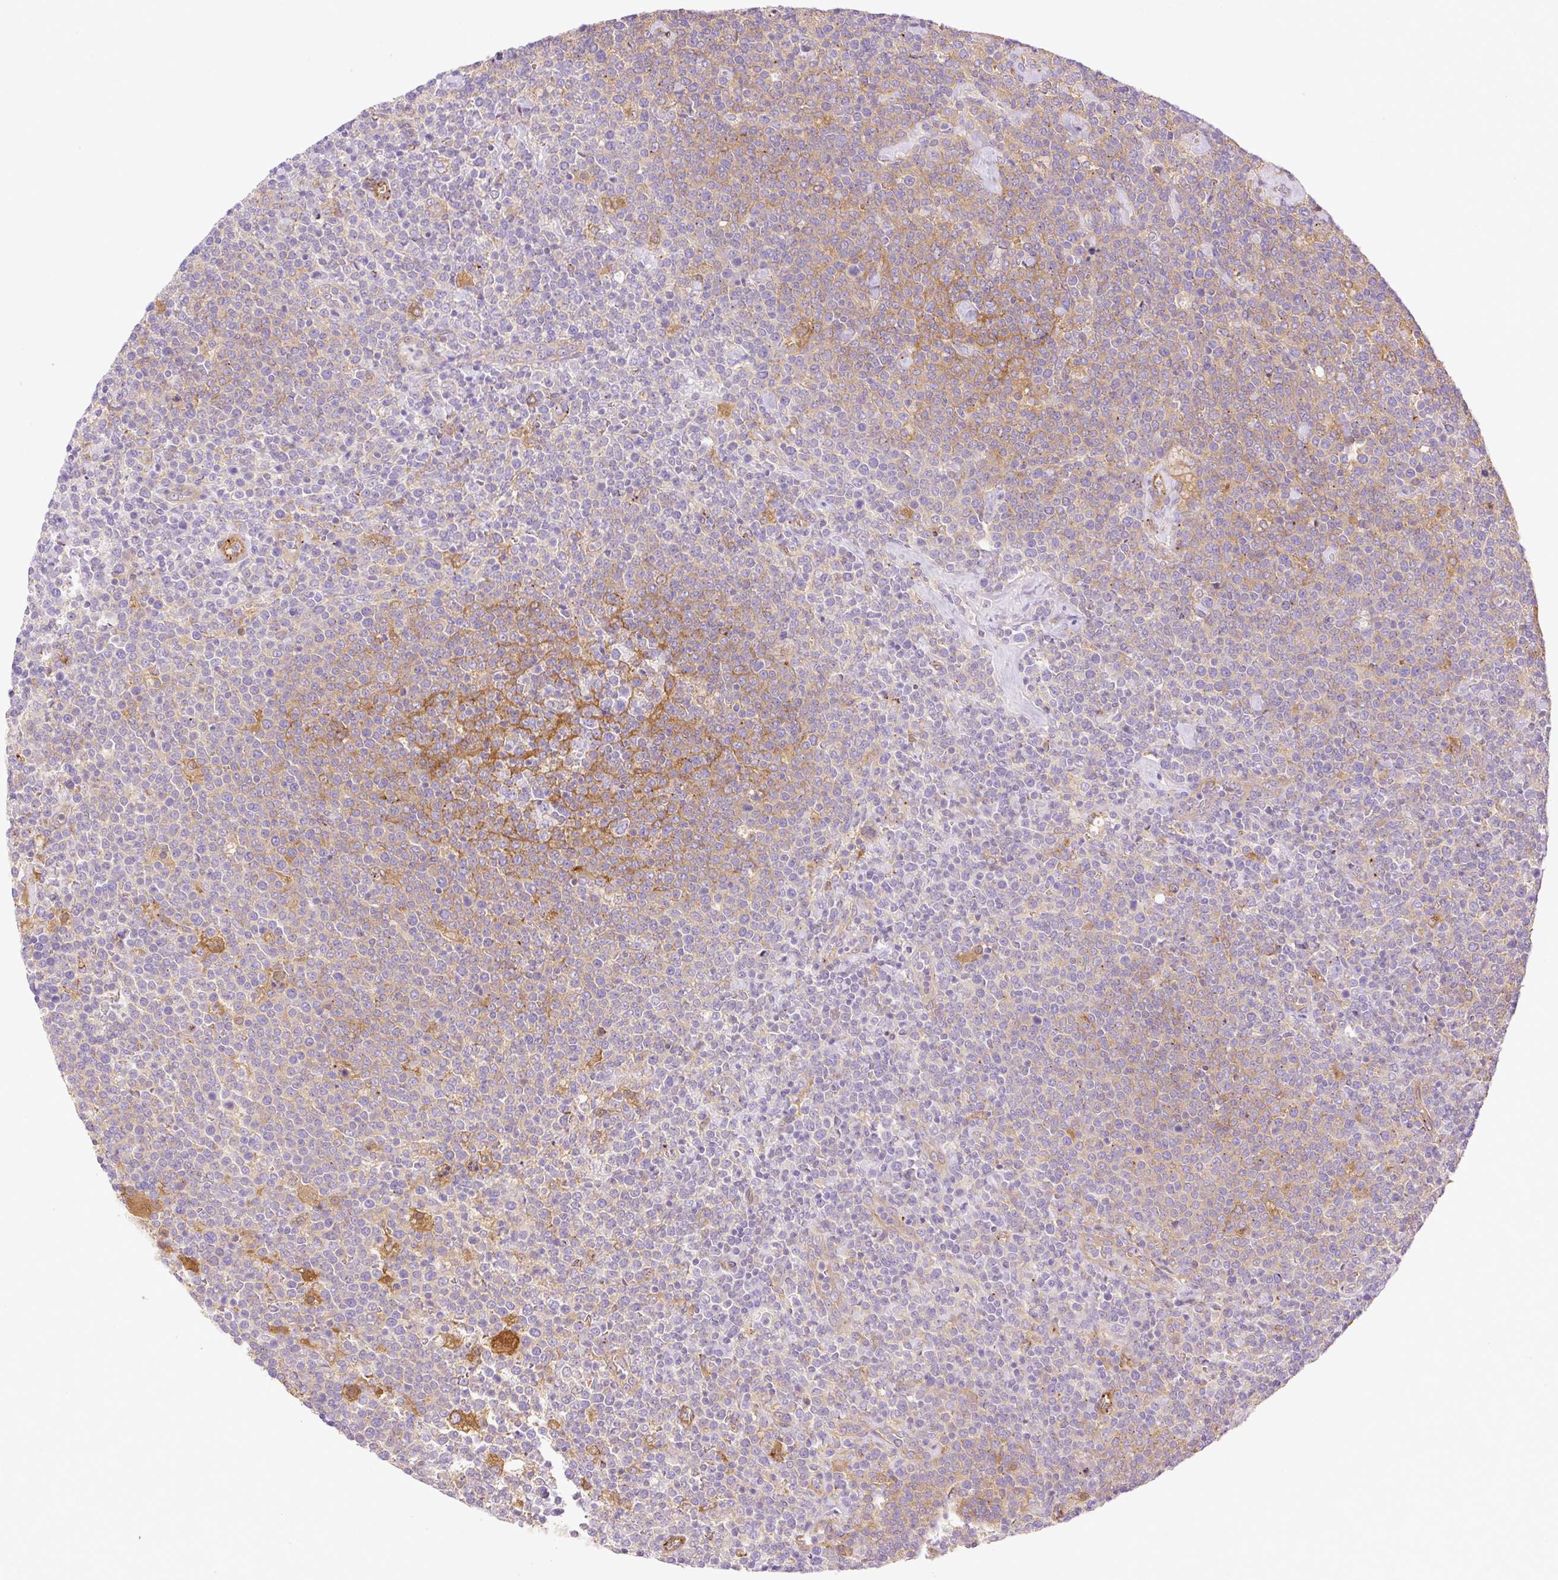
{"staining": {"intensity": "weak", "quantity": "25%-75%", "location": "cytoplasmic/membranous"}, "tissue": "lymphoma", "cell_type": "Tumor cells", "image_type": "cancer", "snomed": [{"axis": "morphology", "description": "Malignant lymphoma, non-Hodgkin's type, High grade"}, {"axis": "topography", "description": "Lymph node"}], "caption": "Immunohistochemical staining of high-grade malignant lymphoma, non-Hodgkin's type exhibits low levels of weak cytoplasmic/membranous staining in approximately 25%-75% of tumor cells. (brown staining indicates protein expression, while blue staining denotes nuclei).", "gene": "EHD3", "patient": {"sex": "male", "age": 61}}